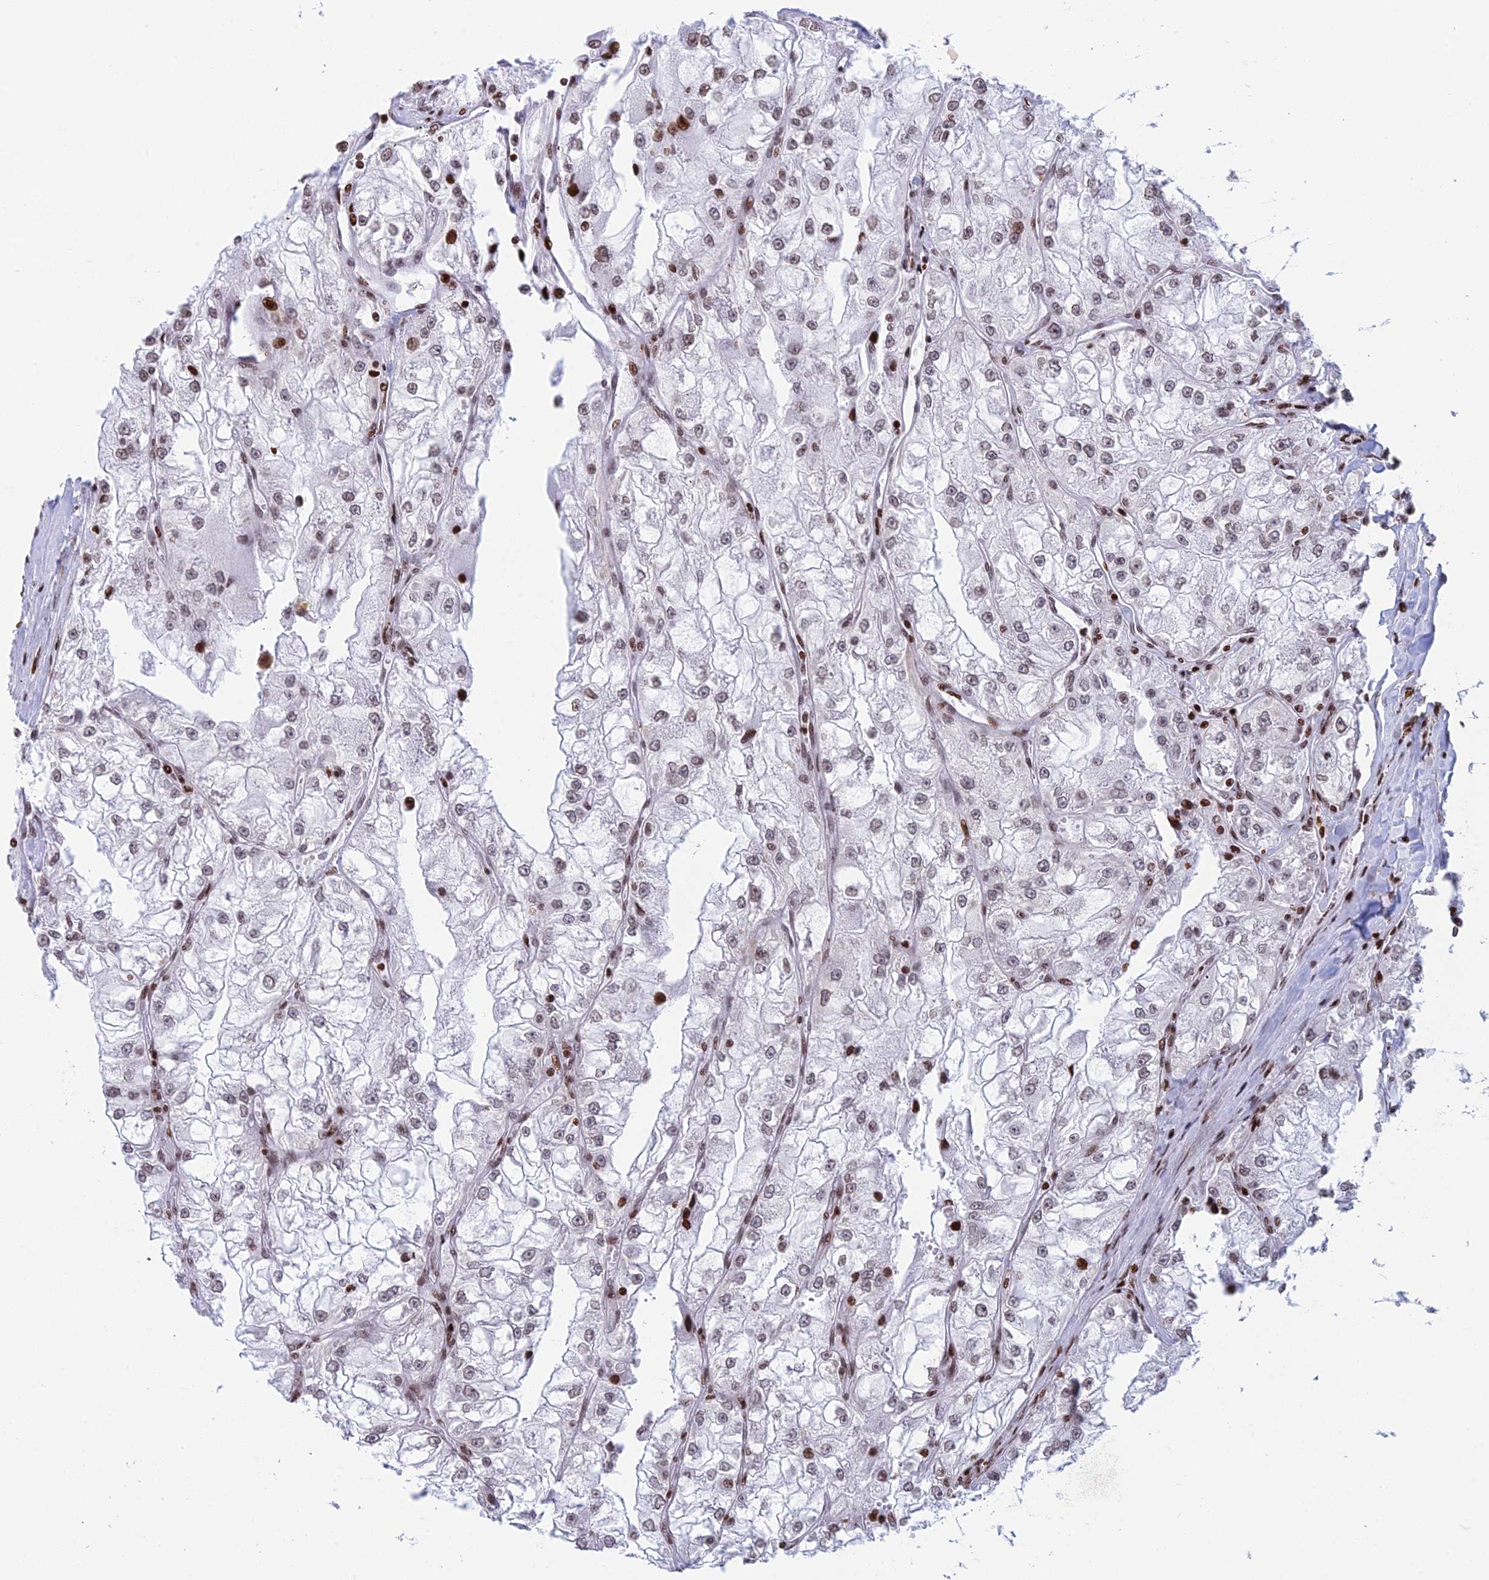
{"staining": {"intensity": "weak", "quantity": "25%-75%", "location": "nuclear"}, "tissue": "renal cancer", "cell_type": "Tumor cells", "image_type": "cancer", "snomed": [{"axis": "morphology", "description": "Adenocarcinoma, NOS"}, {"axis": "topography", "description": "Kidney"}], "caption": "Immunohistochemical staining of human renal cancer displays low levels of weak nuclear protein positivity in approximately 25%-75% of tumor cells.", "gene": "RPAP1", "patient": {"sex": "female", "age": 72}}